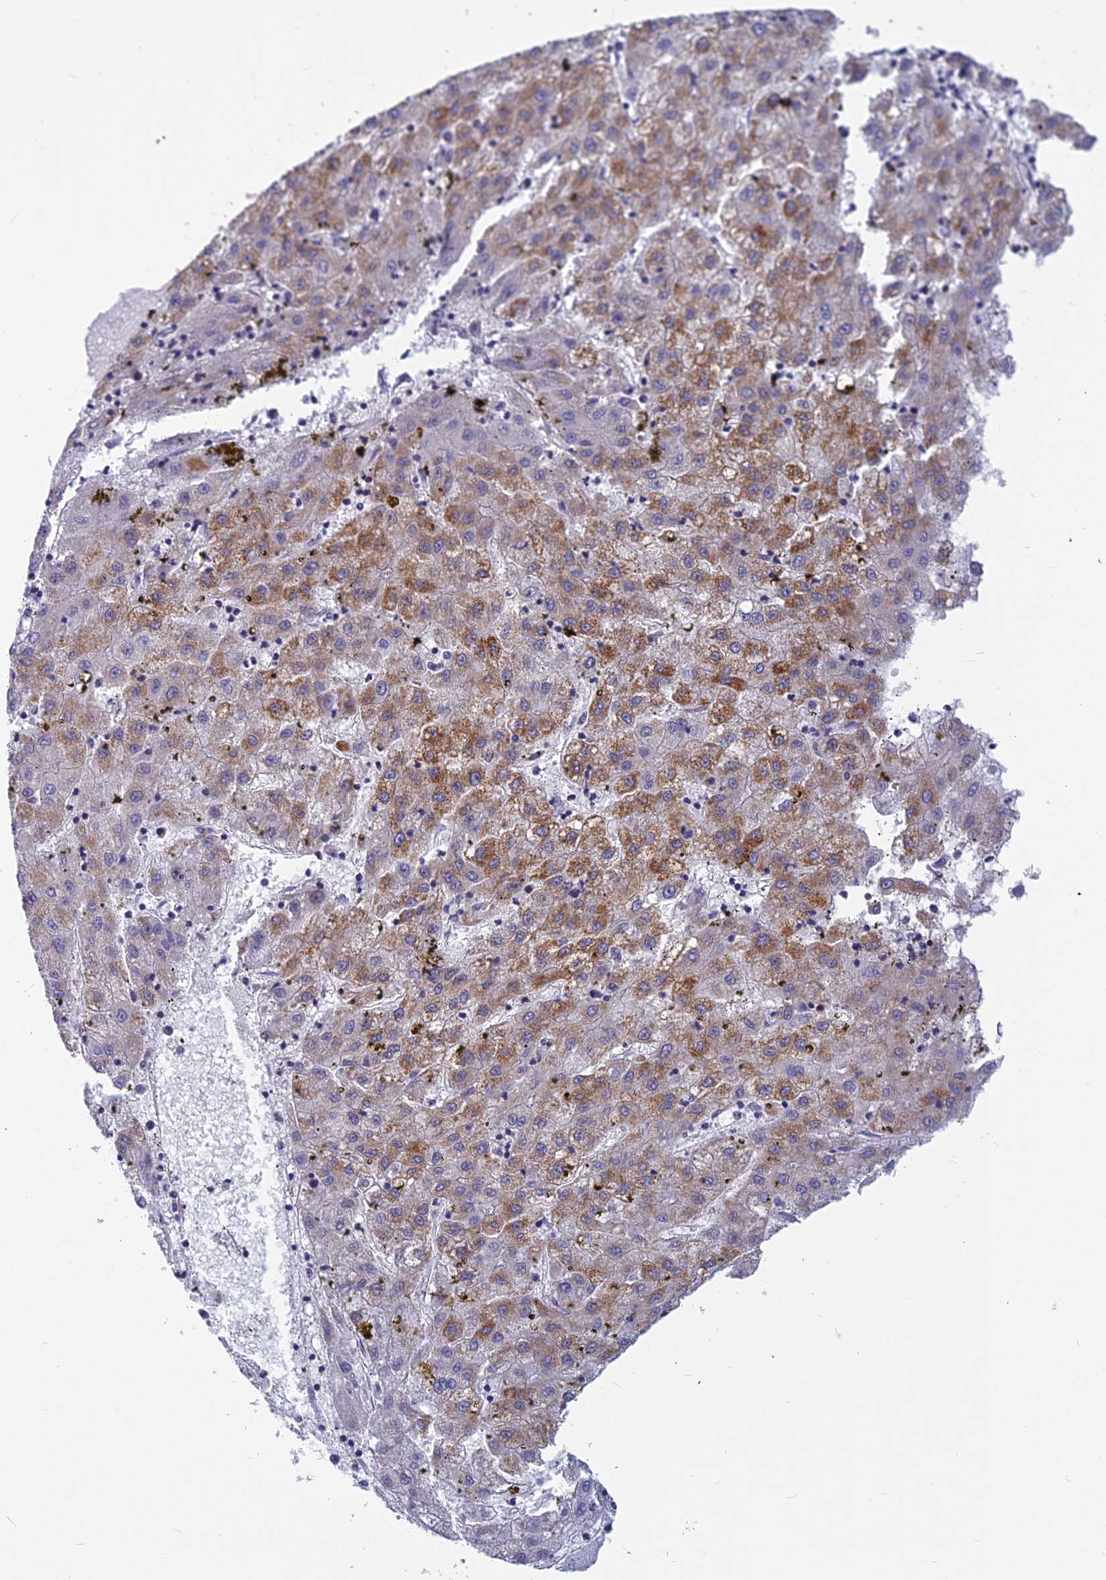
{"staining": {"intensity": "moderate", "quantity": ">75%", "location": "cytoplasmic/membranous"}, "tissue": "liver cancer", "cell_type": "Tumor cells", "image_type": "cancer", "snomed": [{"axis": "morphology", "description": "Carcinoma, Hepatocellular, NOS"}, {"axis": "topography", "description": "Liver"}], "caption": "Immunohistochemical staining of human hepatocellular carcinoma (liver) demonstrates moderate cytoplasmic/membranous protein staining in about >75% of tumor cells.", "gene": "COX20", "patient": {"sex": "male", "age": 72}}